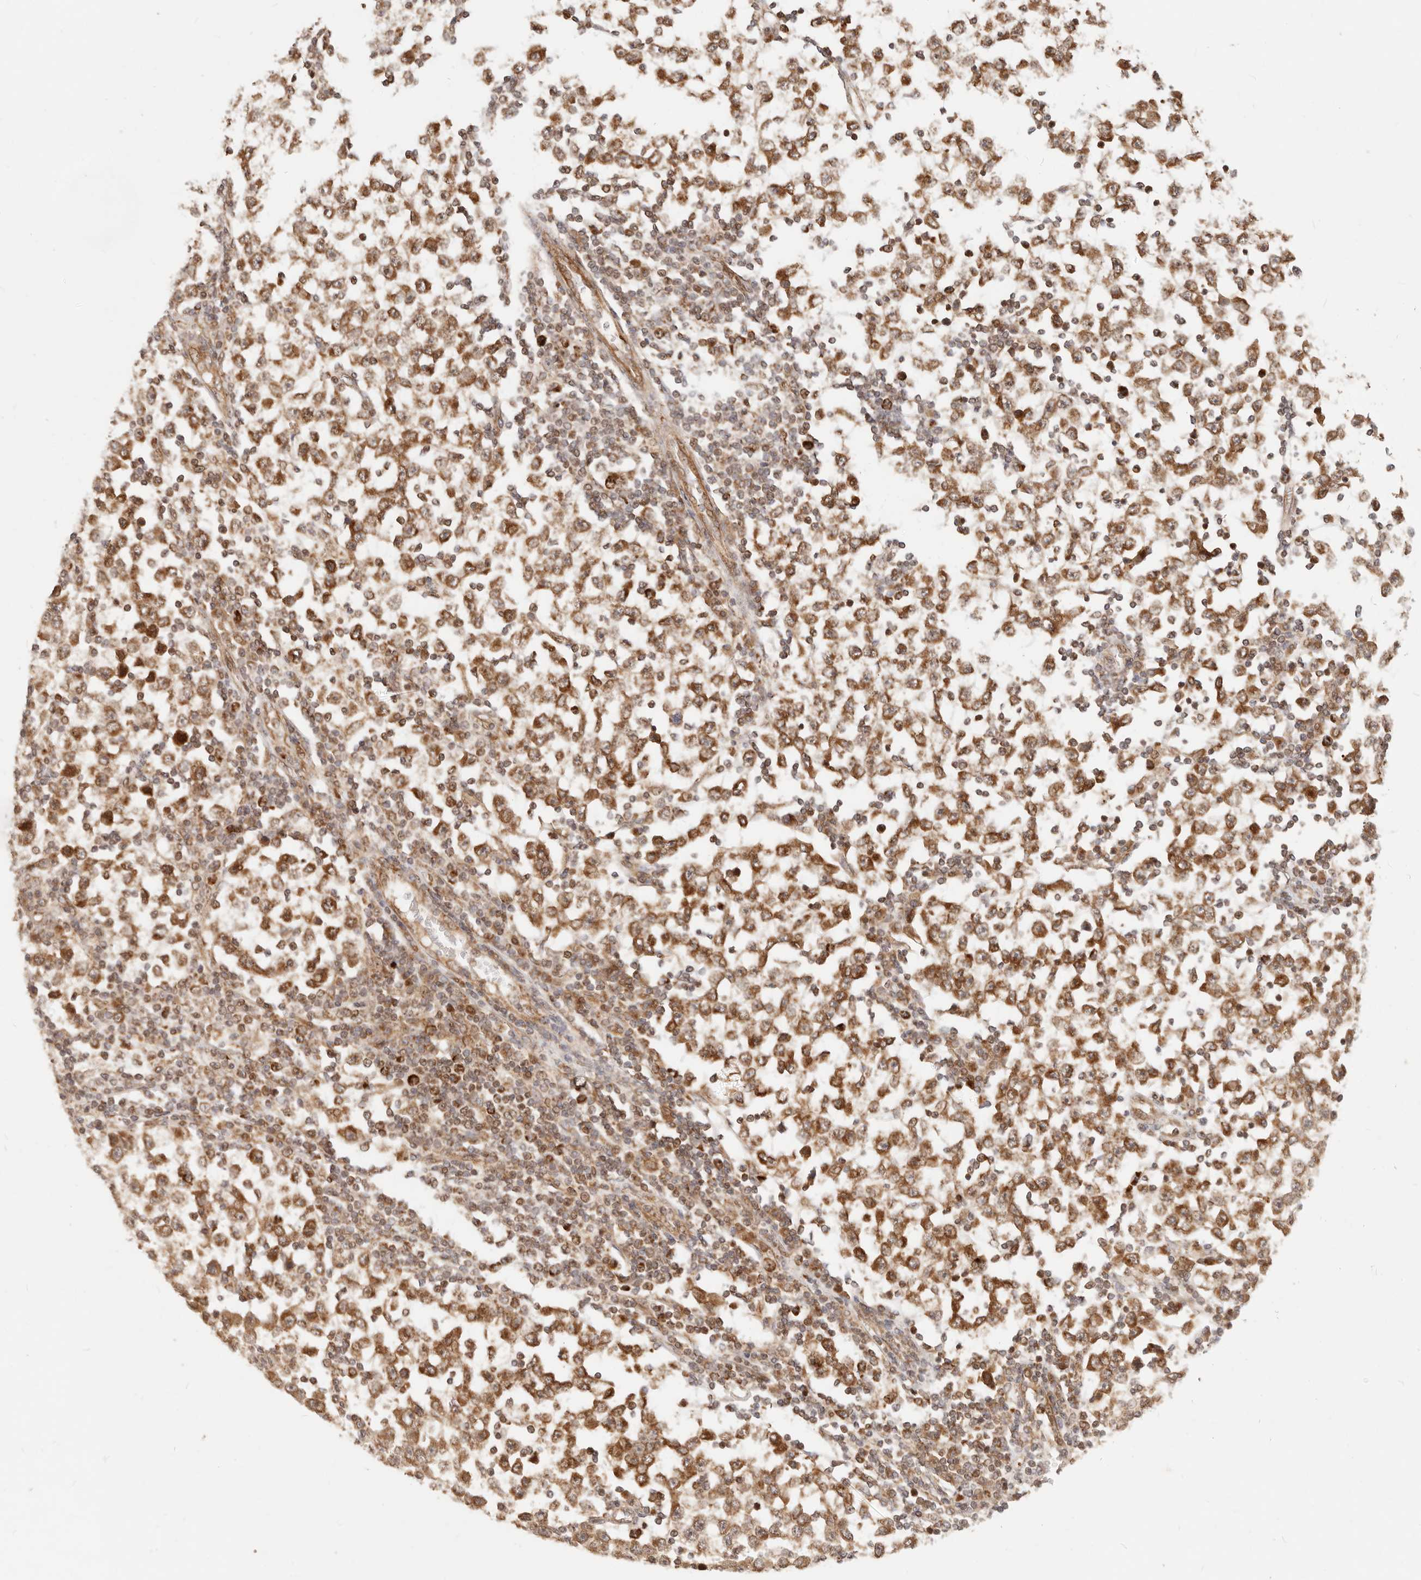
{"staining": {"intensity": "strong", "quantity": ">75%", "location": "cytoplasmic/membranous"}, "tissue": "testis cancer", "cell_type": "Tumor cells", "image_type": "cancer", "snomed": [{"axis": "morphology", "description": "Seminoma, NOS"}, {"axis": "topography", "description": "Testis"}], "caption": "The immunohistochemical stain labels strong cytoplasmic/membranous expression in tumor cells of testis seminoma tissue. The staining is performed using DAB brown chromogen to label protein expression. The nuclei are counter-stained blue using hematoxylin.", "gene": "TIMM17A", "patient": {"sex": "male", "age": 65}}